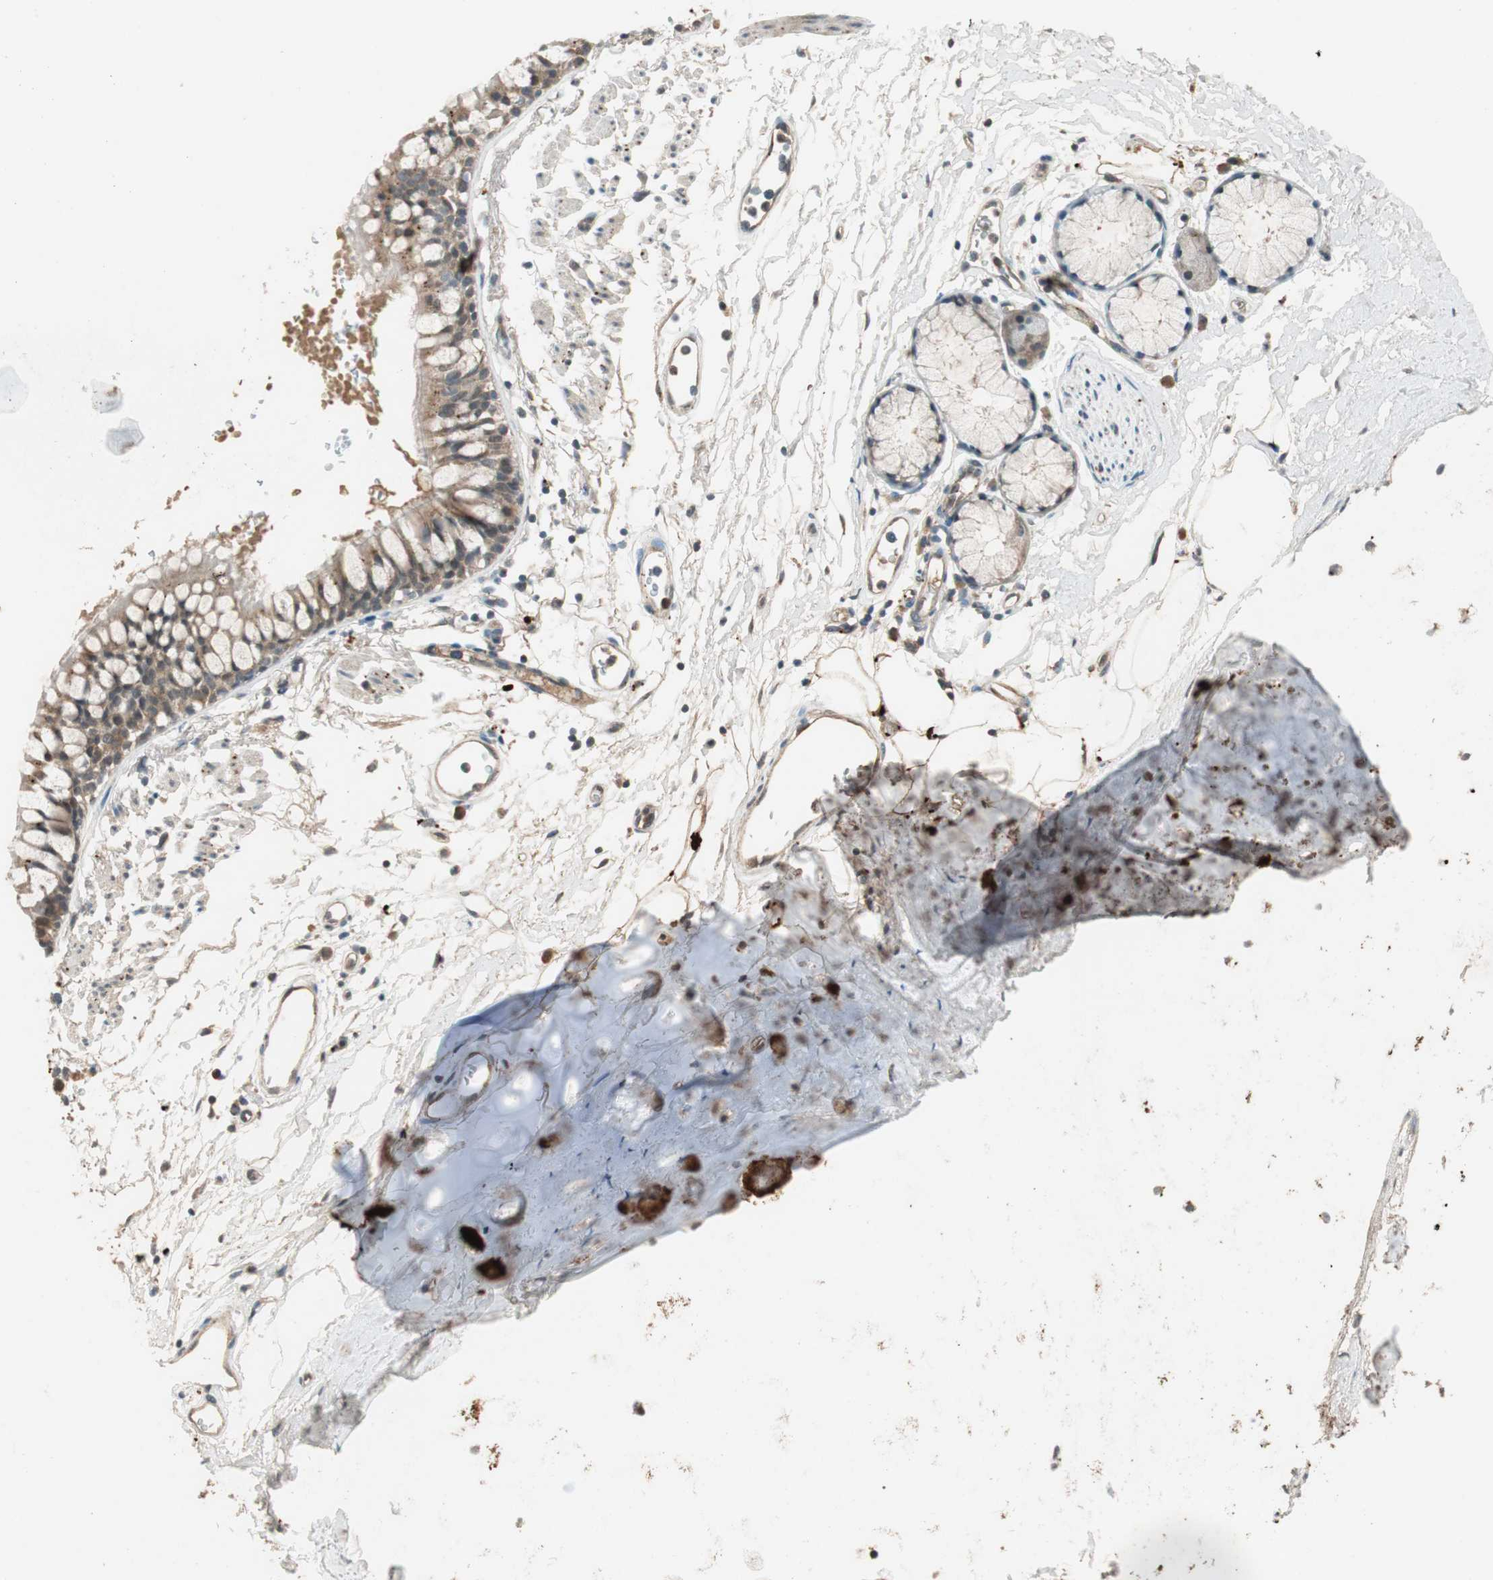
{"staining": {"intensity": "moderate", "quantity": ">75%", "location": "cytoplasmic/membranous"}, "tissue": "bronchus", "cell_type": "Respiratory epithelial cells", "image_type": "normal", "snomed": [{"axis": "morphology", "description": "Normal tissue, NOS"}, {"axis": "topography", "description": "Bronchus"}], "caption": "Immunohistochemical staining of unremarkable bronchus demonstrates medium levels of moderate cytoplasmic/membranous positivity in about >75% of respiratory epithelial cells.", "gene": "GLB1", "patient": {"sex": "female", "age": 73}}